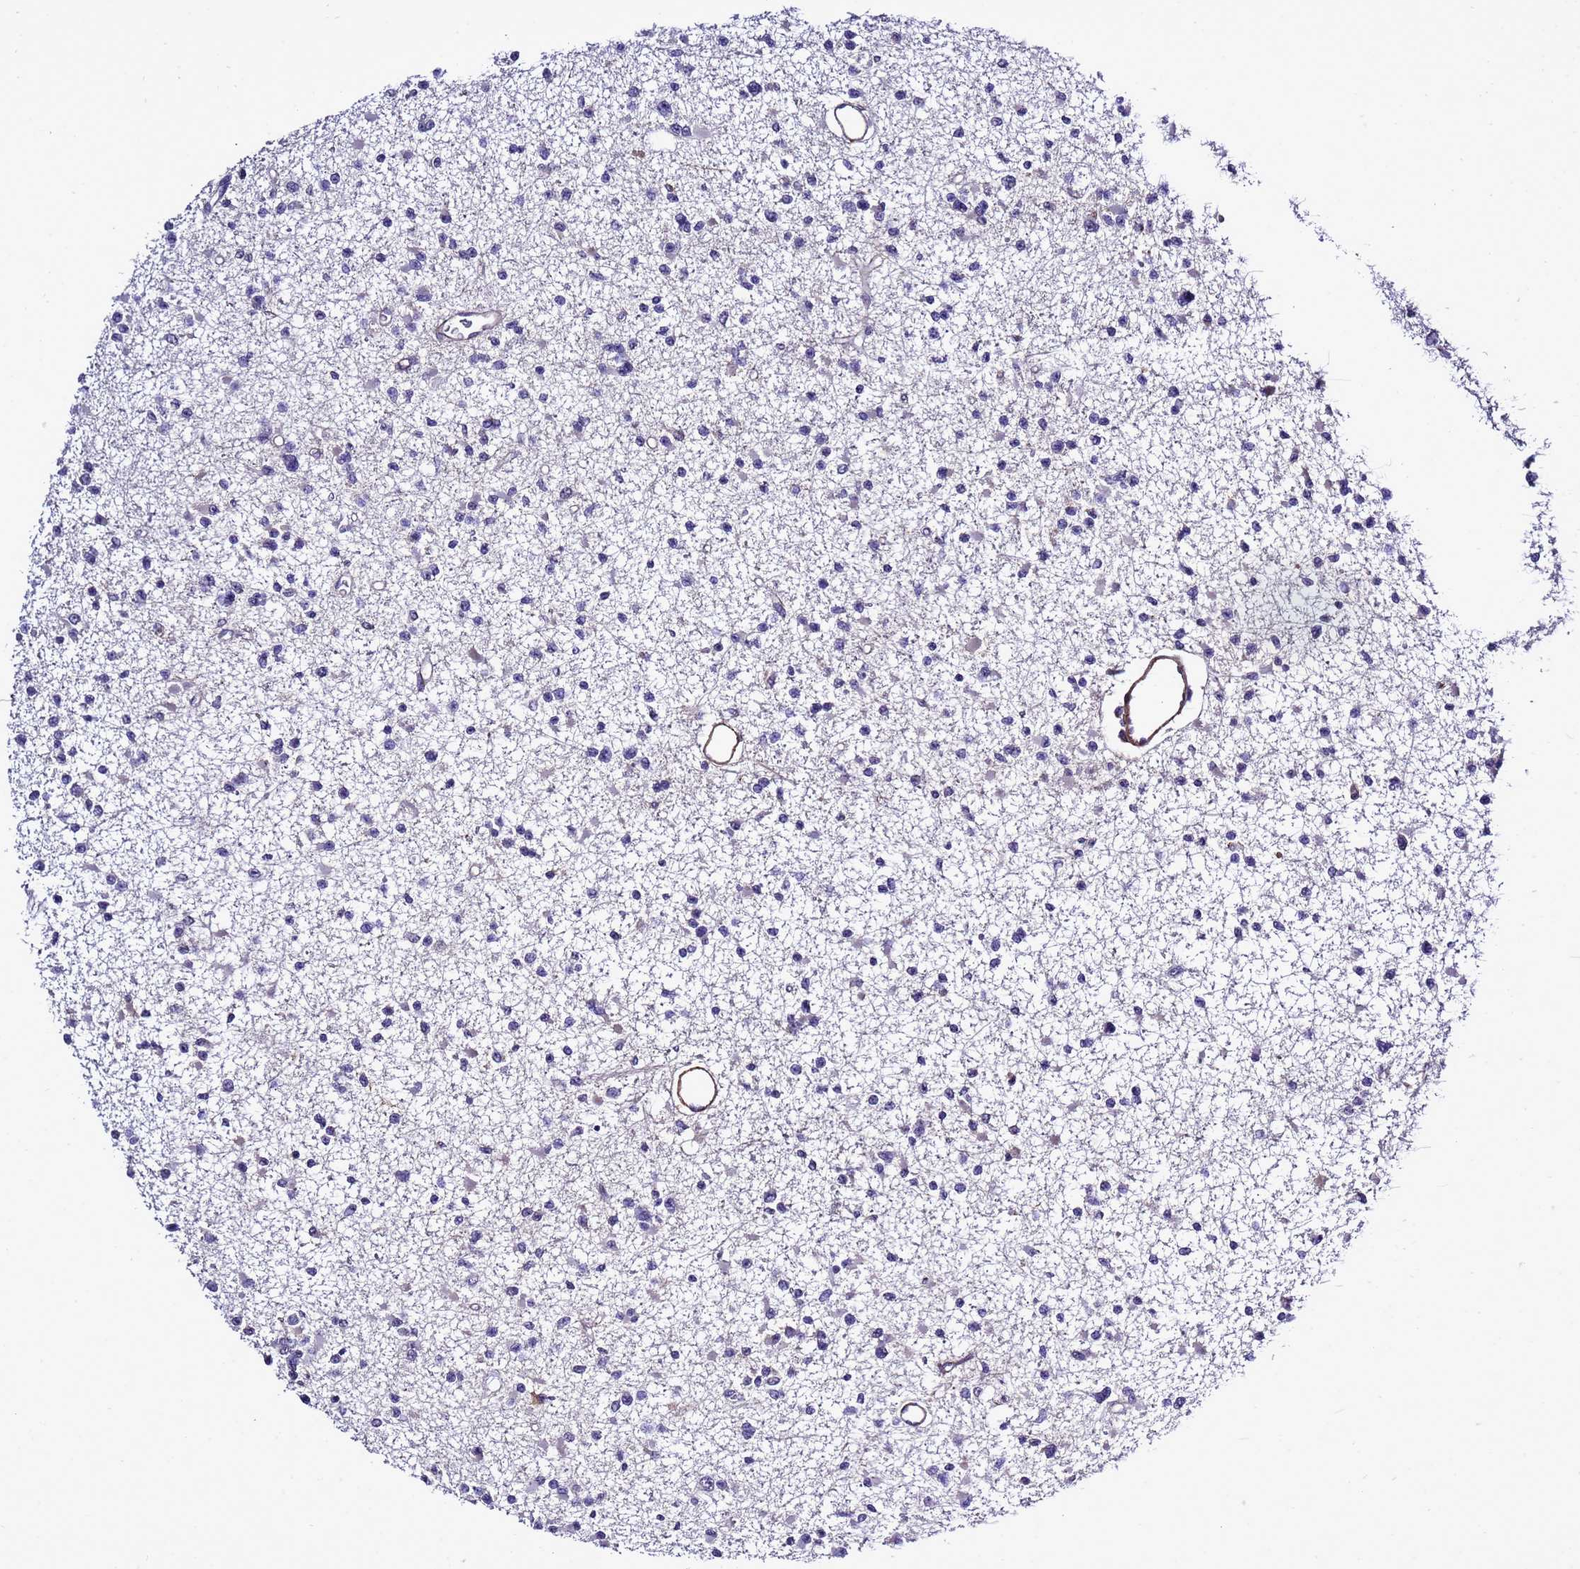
{"staining": {"intensity": "negative", "quantity": "none", "location": "none"}, "tissue": "glioma", "cell_type": "Tumor cells", "image_type": "cancer", "snomed": [{"axis": "morphology", "description": "Glioma, malignant, Low grade"}, {"axis": "topography", "description": "Brain"}], "caption": "Immunohistochemistry (IHC) of malignant glioma (low-grade) demonstrates no positivity in tumor cells. (Immunohistochemistry, brightfield microscopy, high magnification).", "gene": "GZF1", "patient": {"sex": "female", "age": 22}}